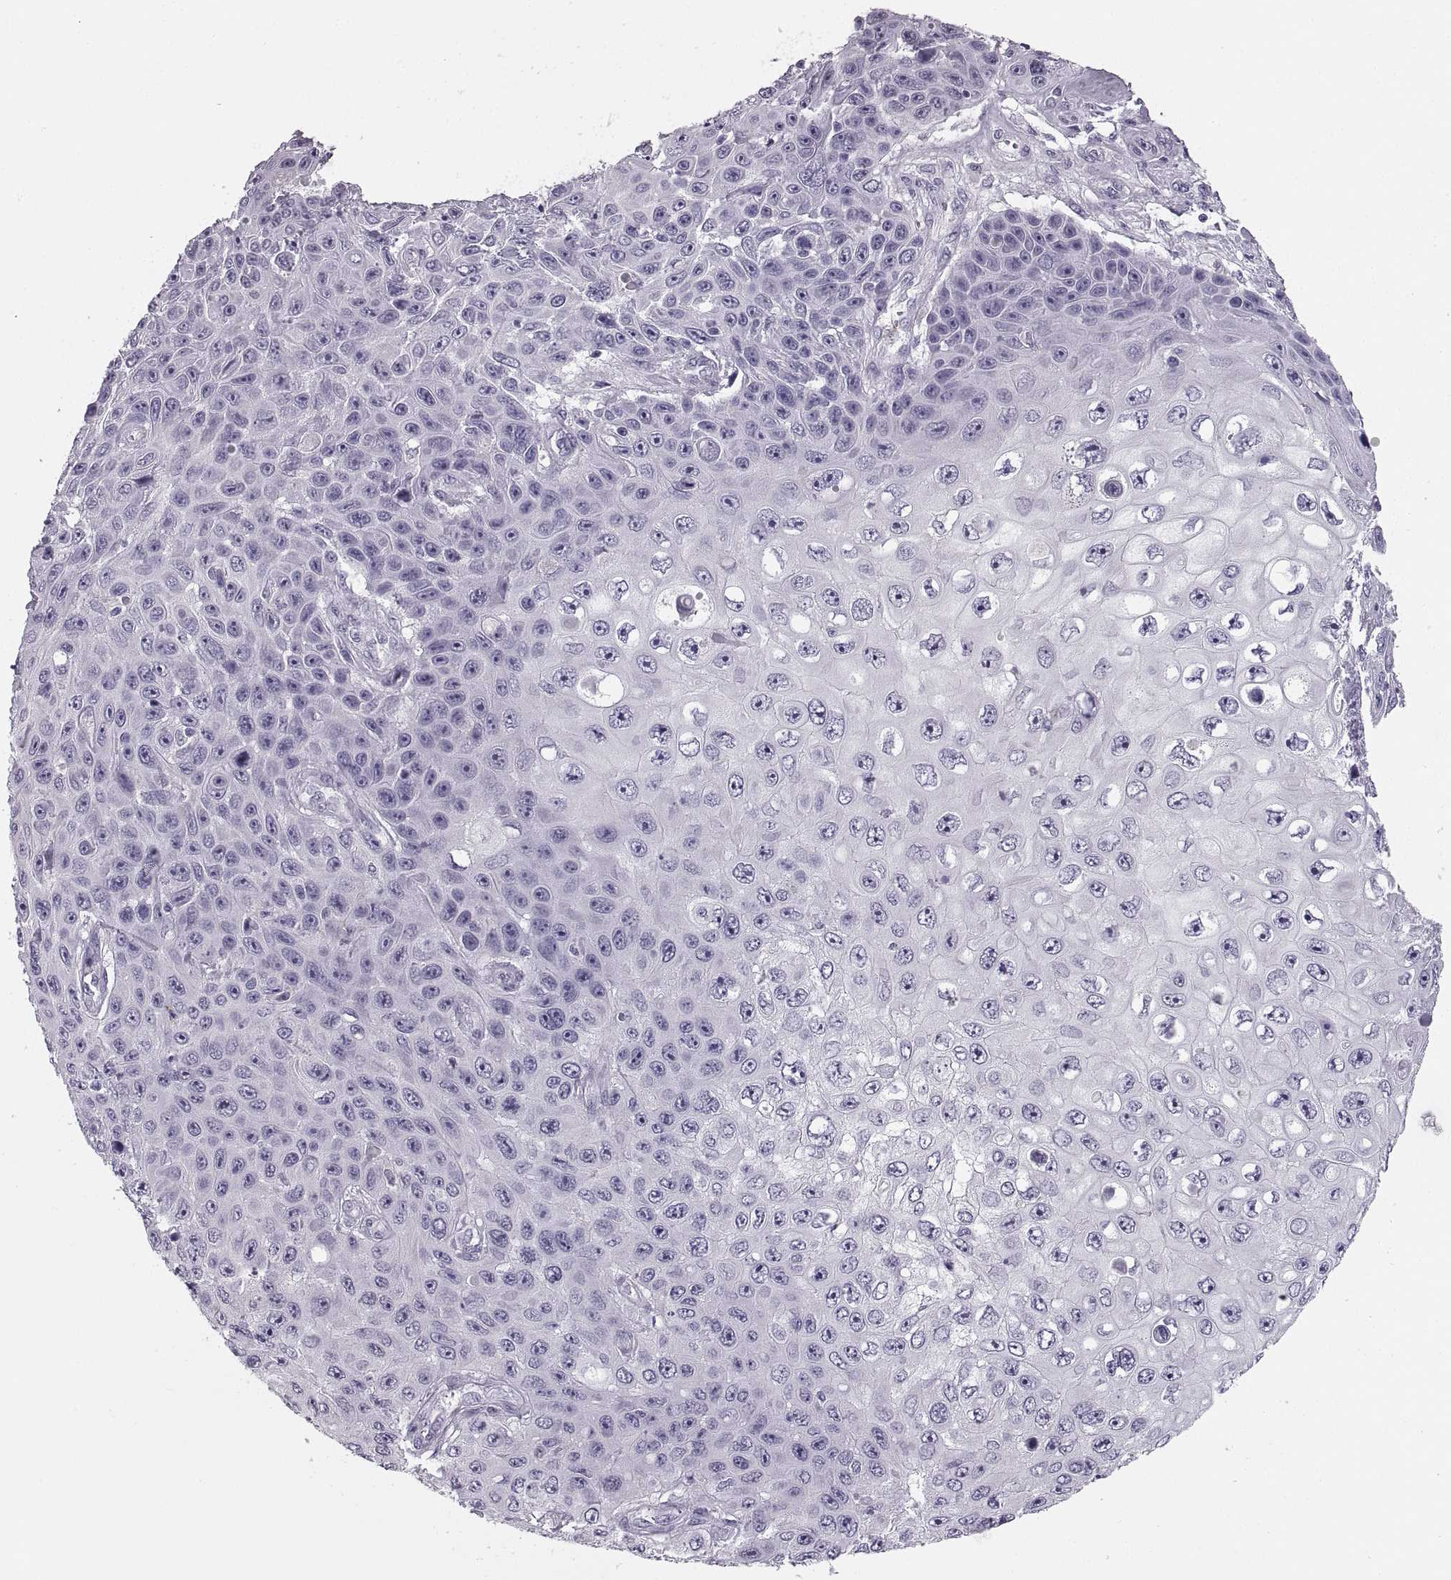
{"staining": {"intensity": "negative", "quantity": "none", "location": "none"}, "tissue": "skin cancer", "cell_type": "Tumor cells", "image_type": "cancer", "snomed": [{"axis": "morphology", "description": "Squamous cell carcinoma, NOS"}, {"axis": "topography", "description": "Skin"}], "caption": "Tumor cells are negative for protein expression in human skin squamous cell carcinoma. (Stains: DAB (3,3'-diaminobenzidine) immunohistochemistry with hematoxylin counter stain, Microscopy: brightfield microscopy at high magnification).", "gene": "MILR1", "patient": {"sex": "male", "age": 82}}